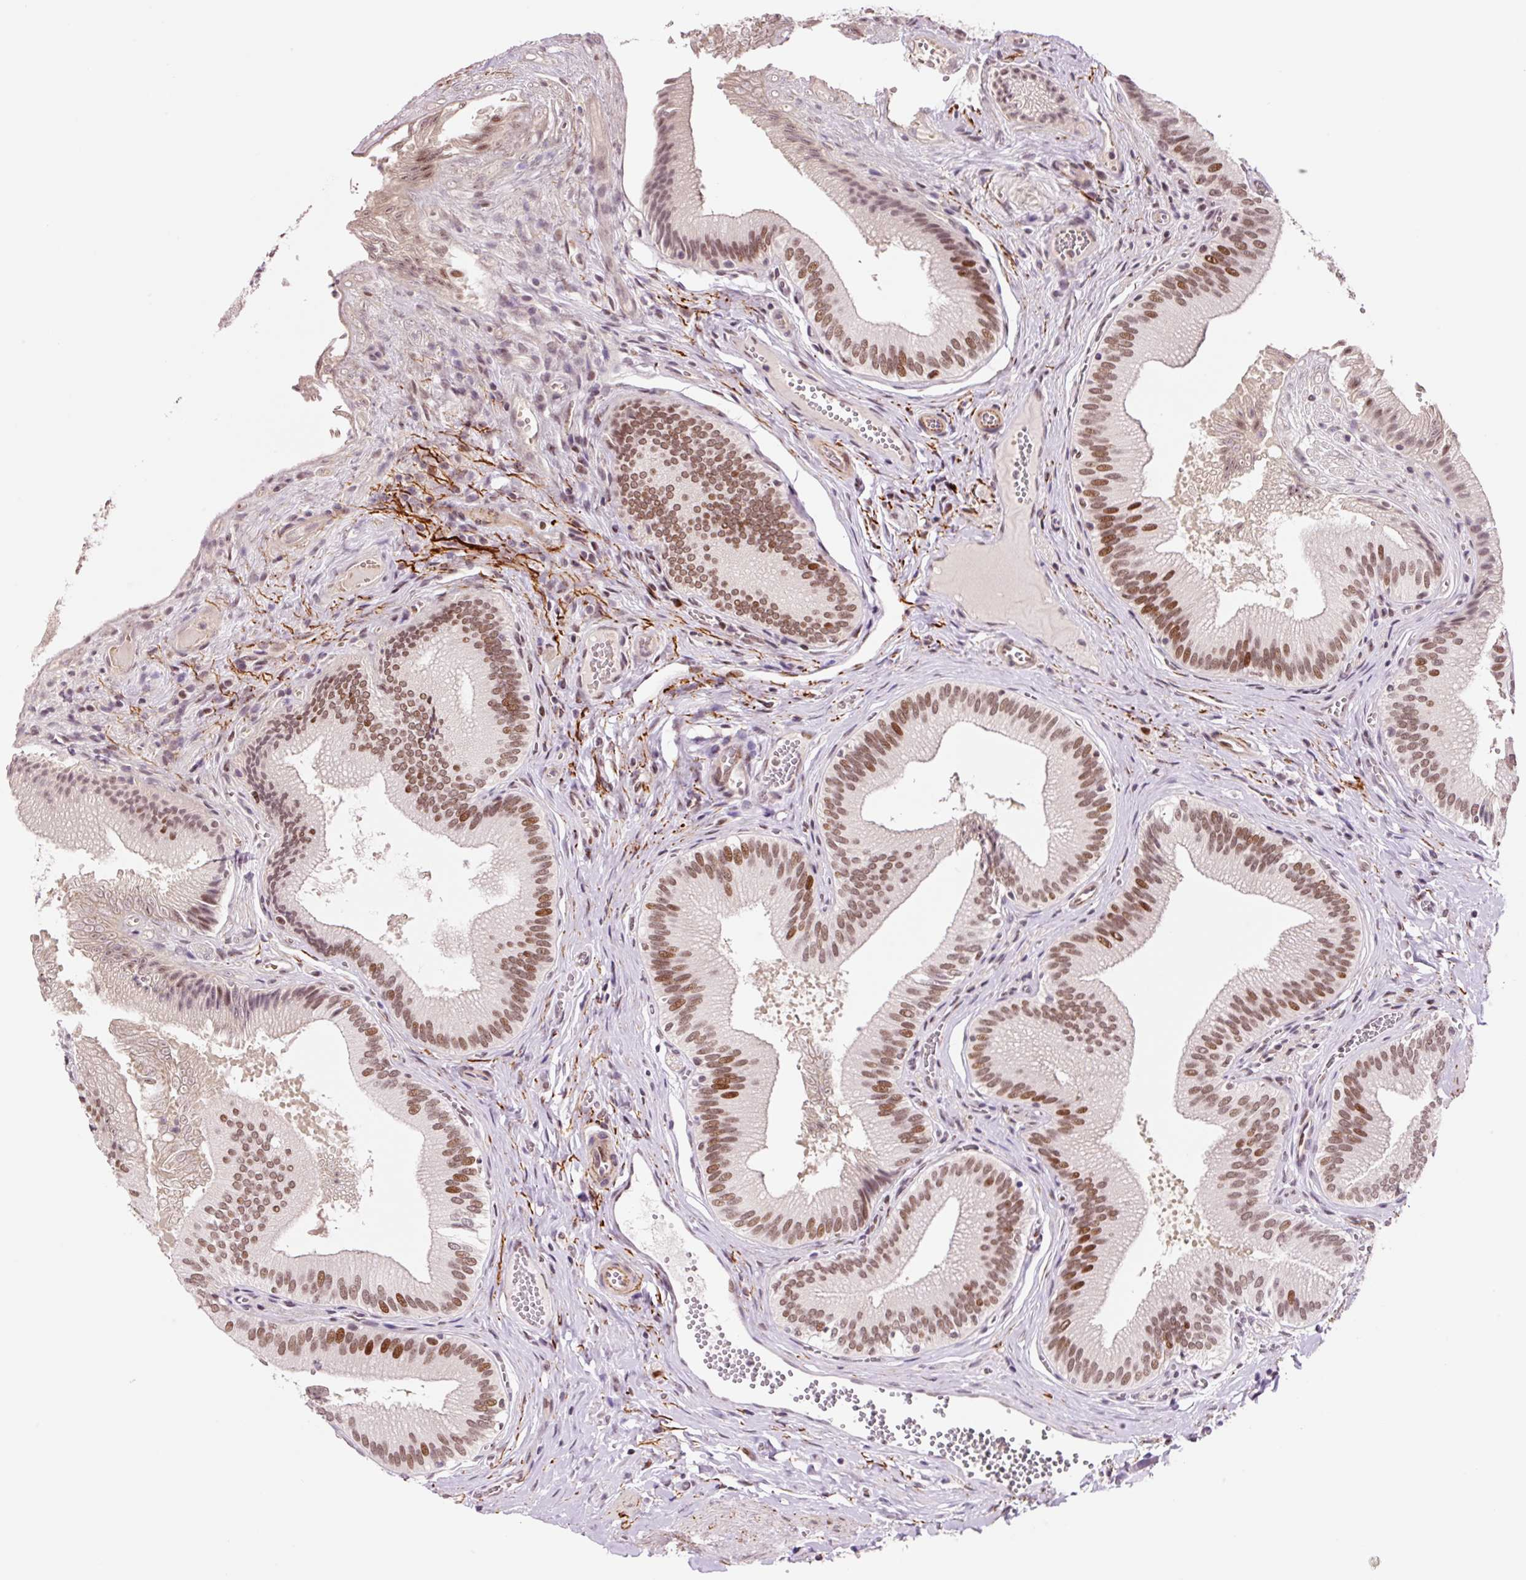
{"staining": {"intensity": "moderate", "quantity": ">75%", "location": "nuclear"}, "tissue": "gallbladder", "cell_type": "Glandular cells", "image_type": "normal", "snomed": [{"axis": "morphology", "description": "Normal tissue, NOS"}, {"axis": "topography", "description": "Gallbladder"}], "caption": "High-power microscopy captured an immunohistochemistry image of unremarkable gallbladder, revealing moderate nuclear staining in about >75% of glandular cells. (DAB IHC, brown staining for protein, blue staining for nuclei).", "gene": "CCNL2", "patient": {"sex": "male", "age": 17}}